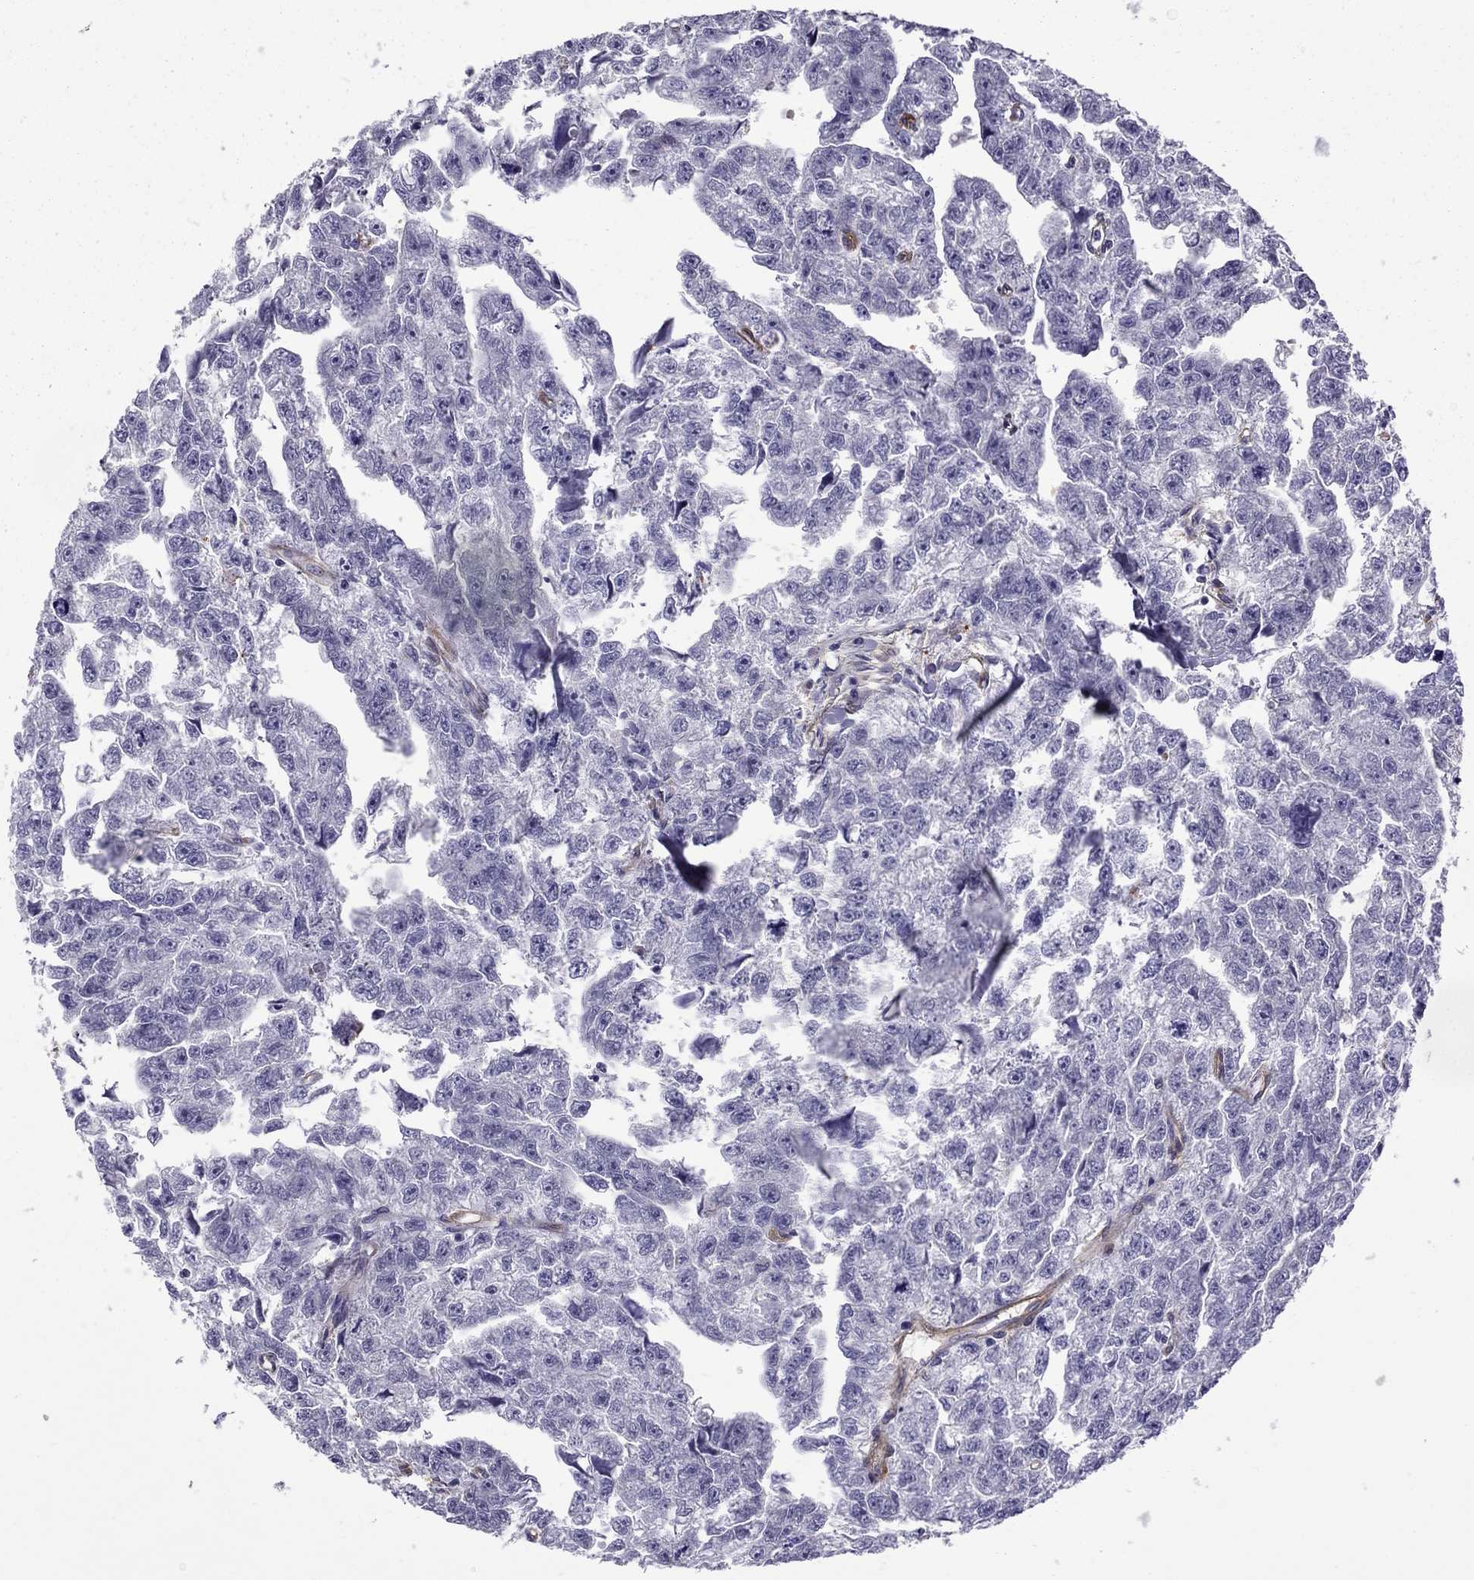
{"staining": {"intensity": "negative", "quantity": "none", "location": "none"}, "tissue": "testis cancer", "cell_type": "Tumor cells", "image_type": "cancer", "snomed": [{"axis": "morphology", "description": "Carcinoma, Embryonal, NOS"}, {"axis": "morphology", "description": "Teratoma, malignant, NOS"}, {"axis": "topography", "description": "Testis"}], "caption": "Immunohistochemistry (IHC) micrograph of neoplastic tissue: testis cancer stained with DAB demonstrates no significant protein positivity in tumor cells.", "gene": "MAP4", "patient": {"sex": "male", "age": 44}}